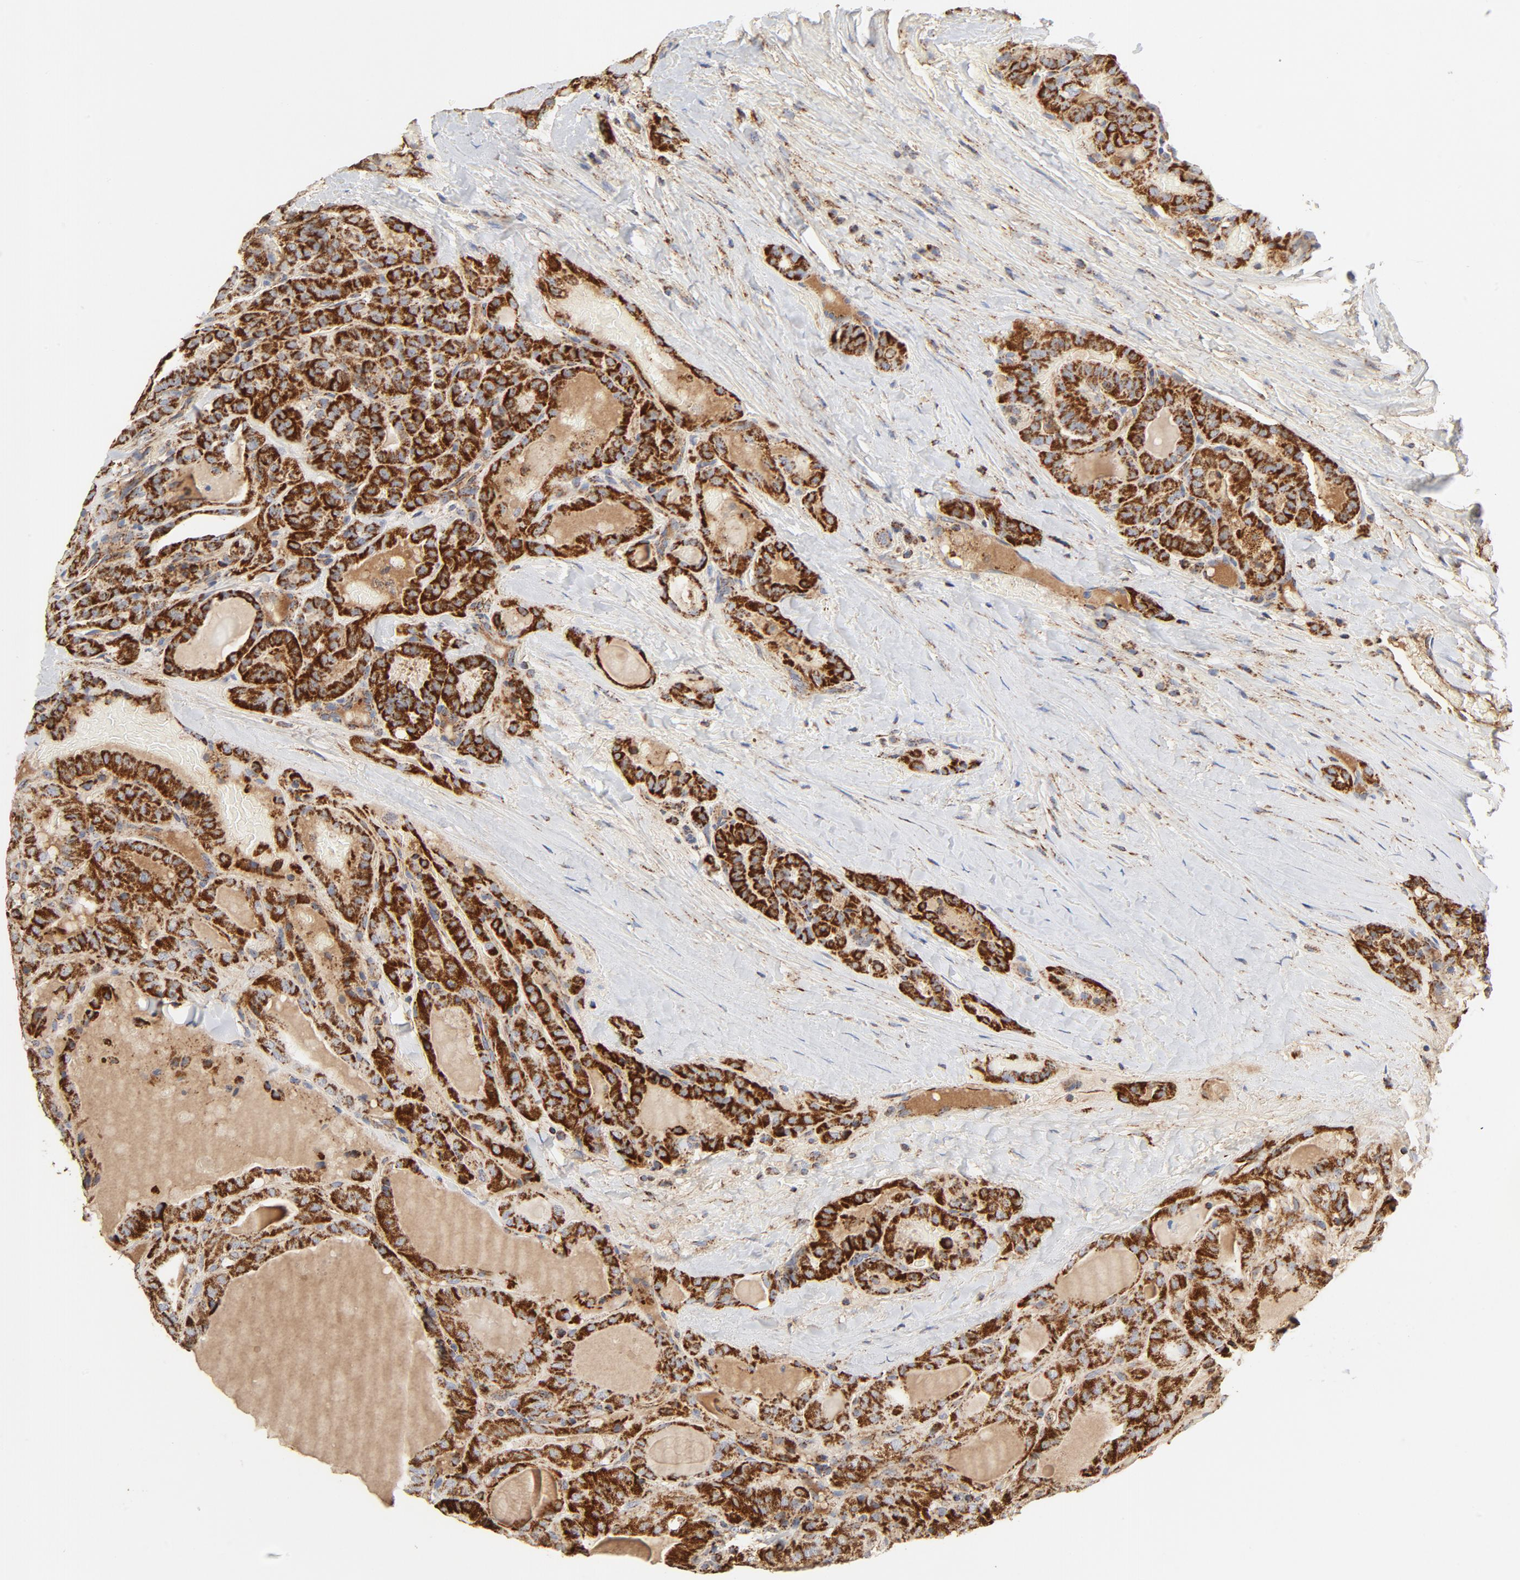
{"staining": {"intensity": "strong", "quantity": ">75%", "location": "cytoplasmic/membranous"}, "tissue": "thyroid cancer", "cell_type": "Tumor cells", "image_type": "cancer", "snomed": [{"axis": "morphology", "description": "Papillary adenocarcinoma, NOS"}, {"axis": "topography", "description": "Thyroid gland"}], "caption": "A brown stain shows strong cytoplasmic/membranous staining of a protein in human papillary adenocarcinoma (thyroid) tumor cells.", "gene": "PCNX4", "patient": {"sex": "male", "age": 77}}